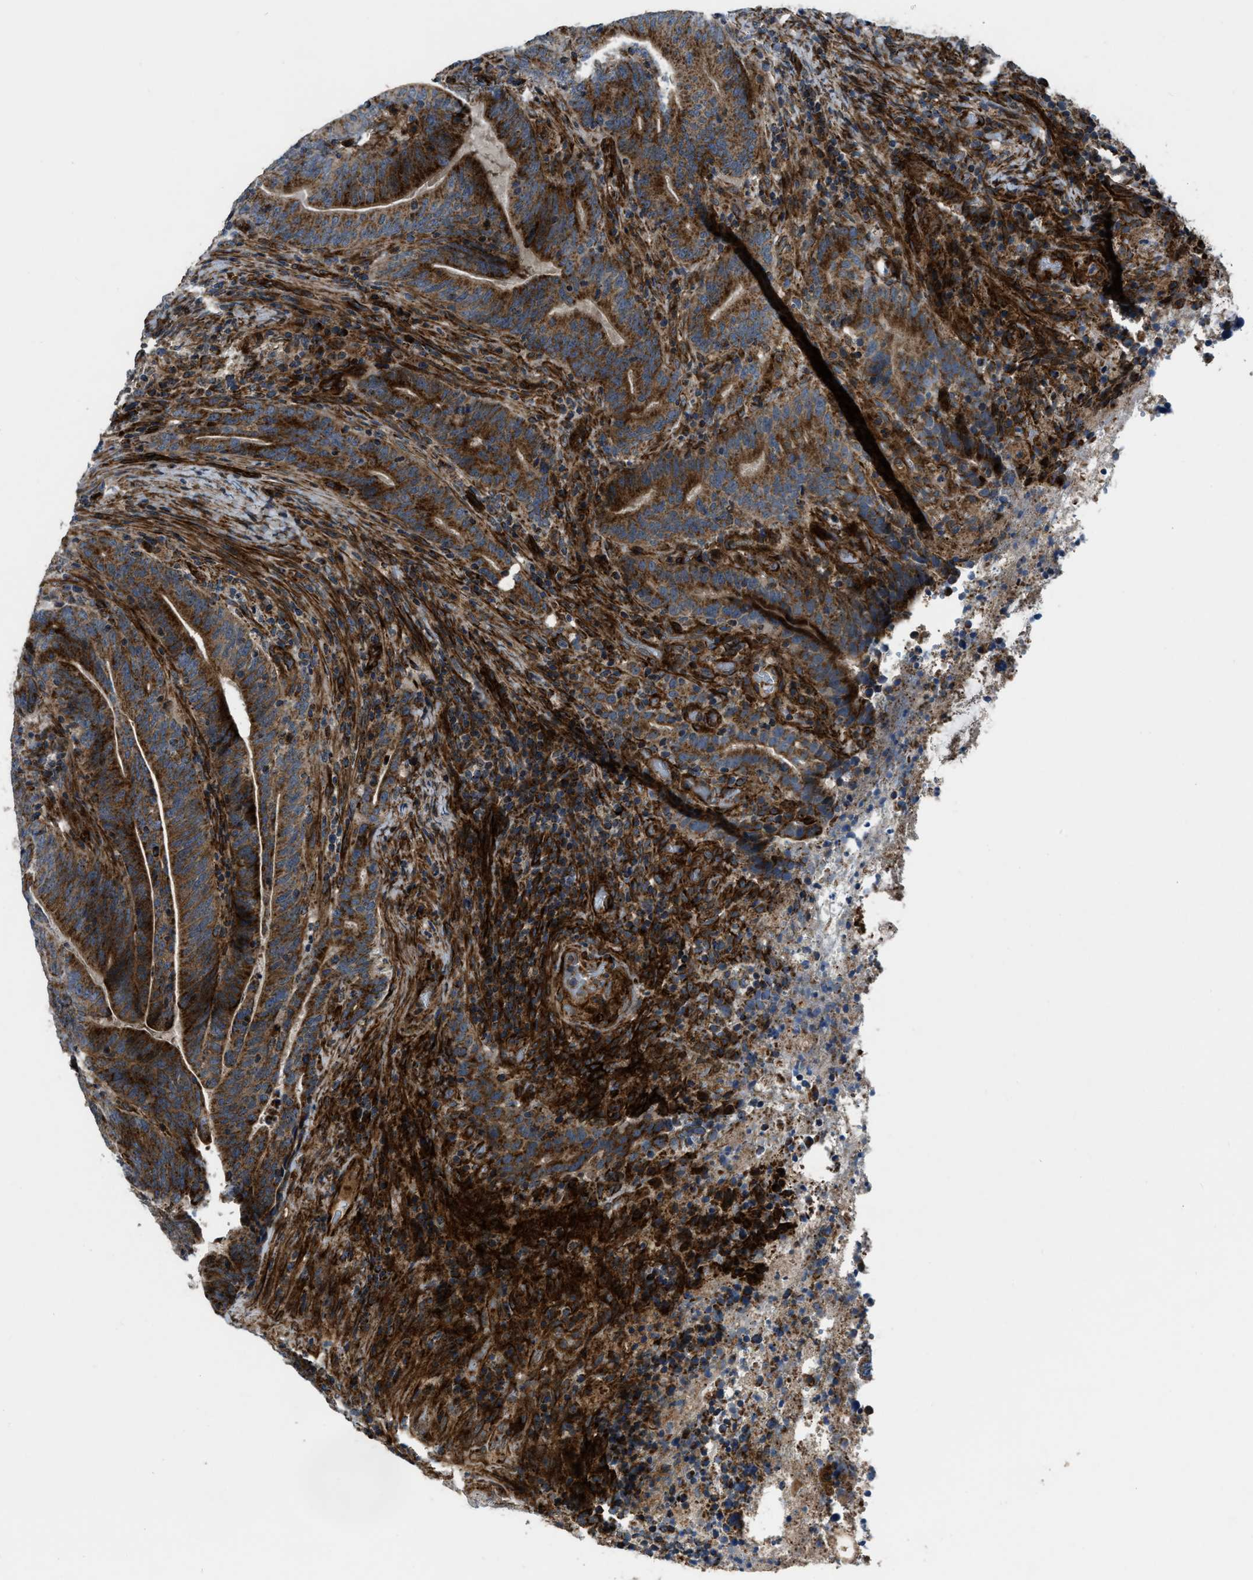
{"staining": {"intensity": "strong", "quantity": ">75%", "location": "cytoplasmic/membranous"}, "tissue": "colorectal cancer", "cell_type": "Tumor cells", "image_type": "cancer", "snomed": [{"axis": "morphology", "description": "Adenocarcinoma, NOS"}, {"axis": "topography", "description": "Colon"}], "caption": "Immunohistochemistry image of colorectal adenocarcinoma stained for a protein (brown), which exhibits high levels of strong cytoplasmic/membranous positivity in approximately >75% of tumor cells.", "gene": "GSDME", "patient": {"sex": "female", "age": 66}}